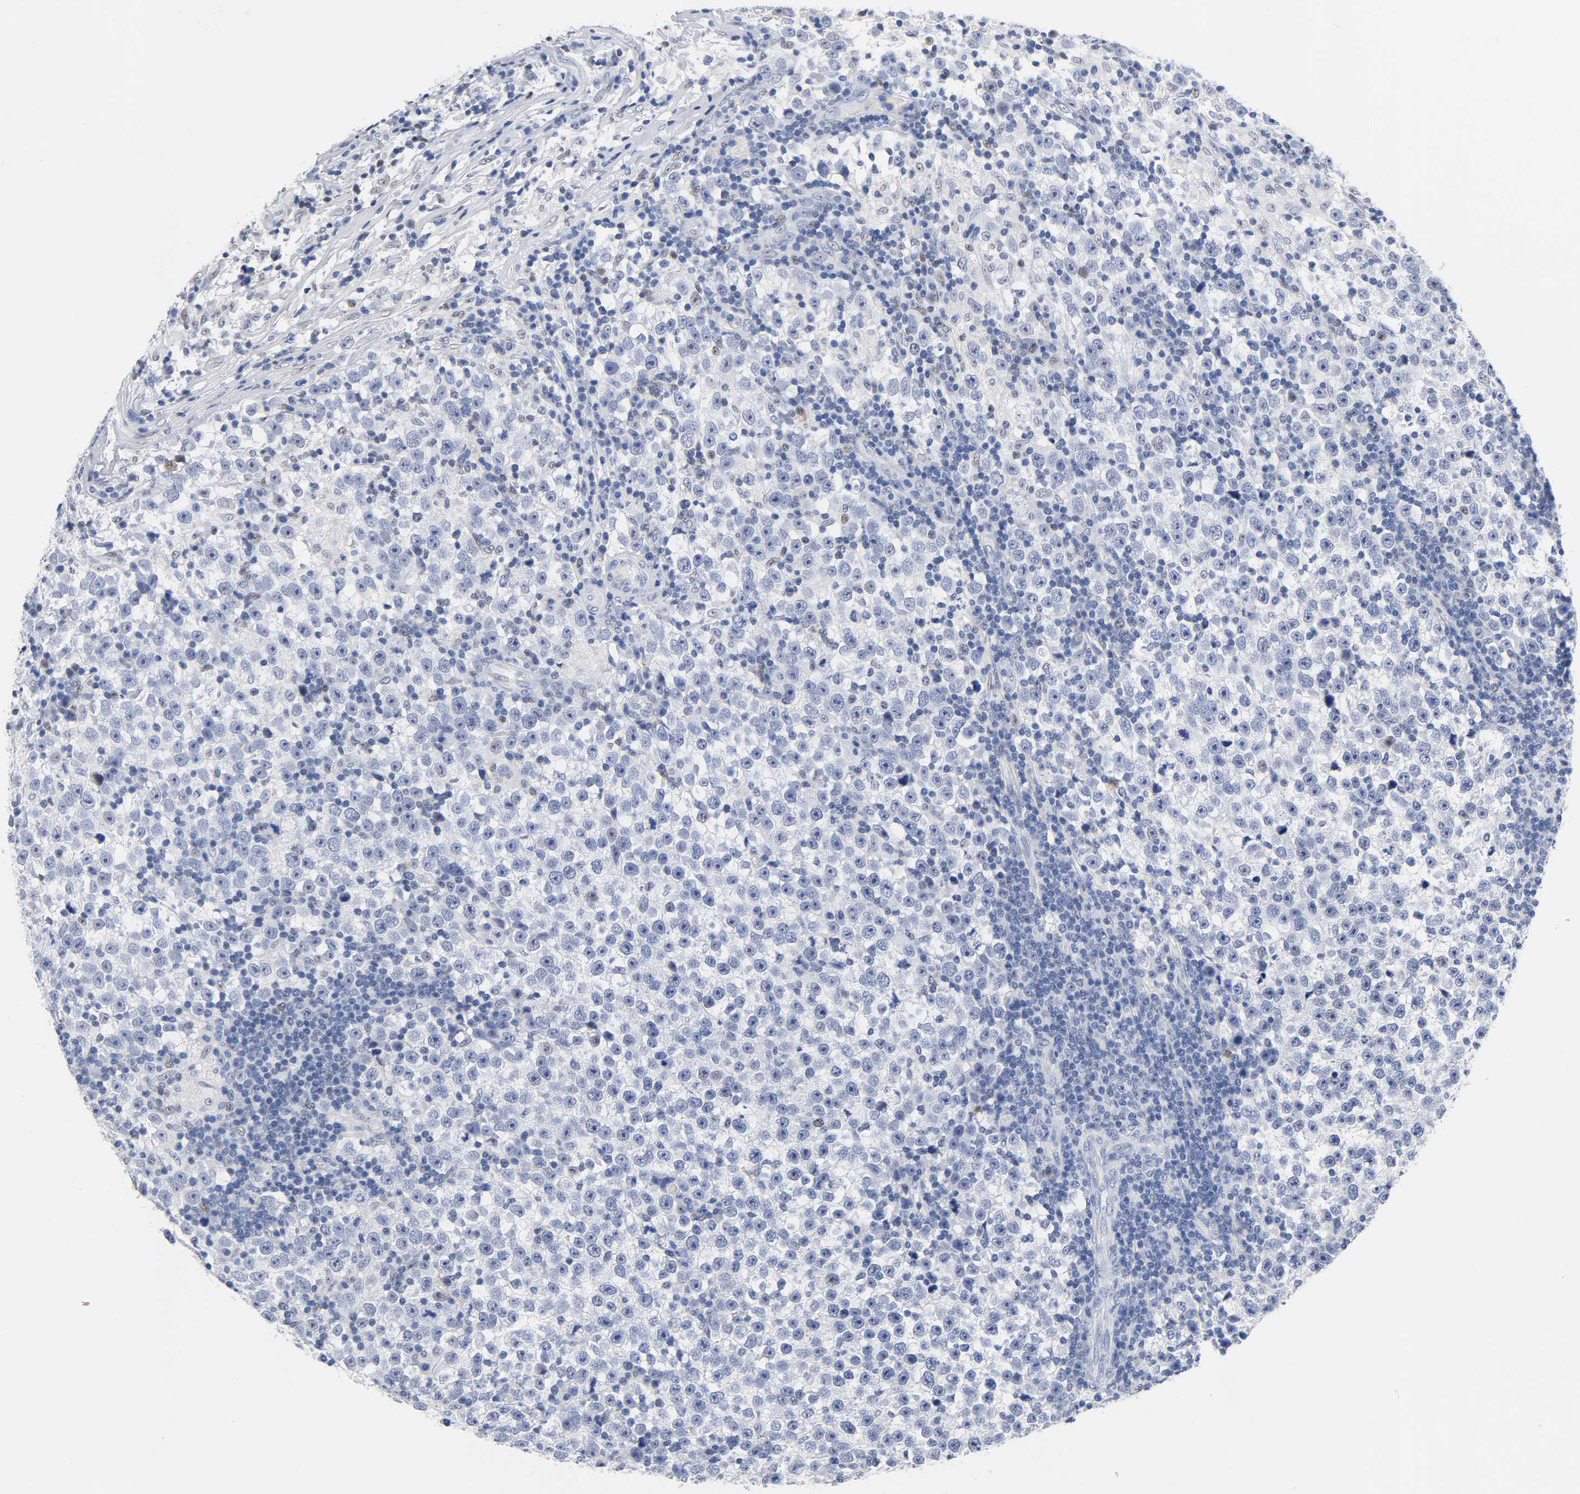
{"staining": {"intensity": "negative", "quantity": "none", "location": "none"}, "tissue": "testis cancer", "cell_type": "Tumor cells", "image_type": "cancer", "snomed": [{"axis": "morphology", "description": "Seminoma, NOS"}, {"axis": "topography", "description": "Testis"}], "caption": "Immunohistochemistry (IHC) photomicrograph of neoplastic tissue: human testis cancer (seminoma) stained with DAB (3,3'-diaminobenzidine) exhibits no significant protein positivity in tumor cells.", "gene": "NAB2", "patient": {"sex": "male", "age": 43}}